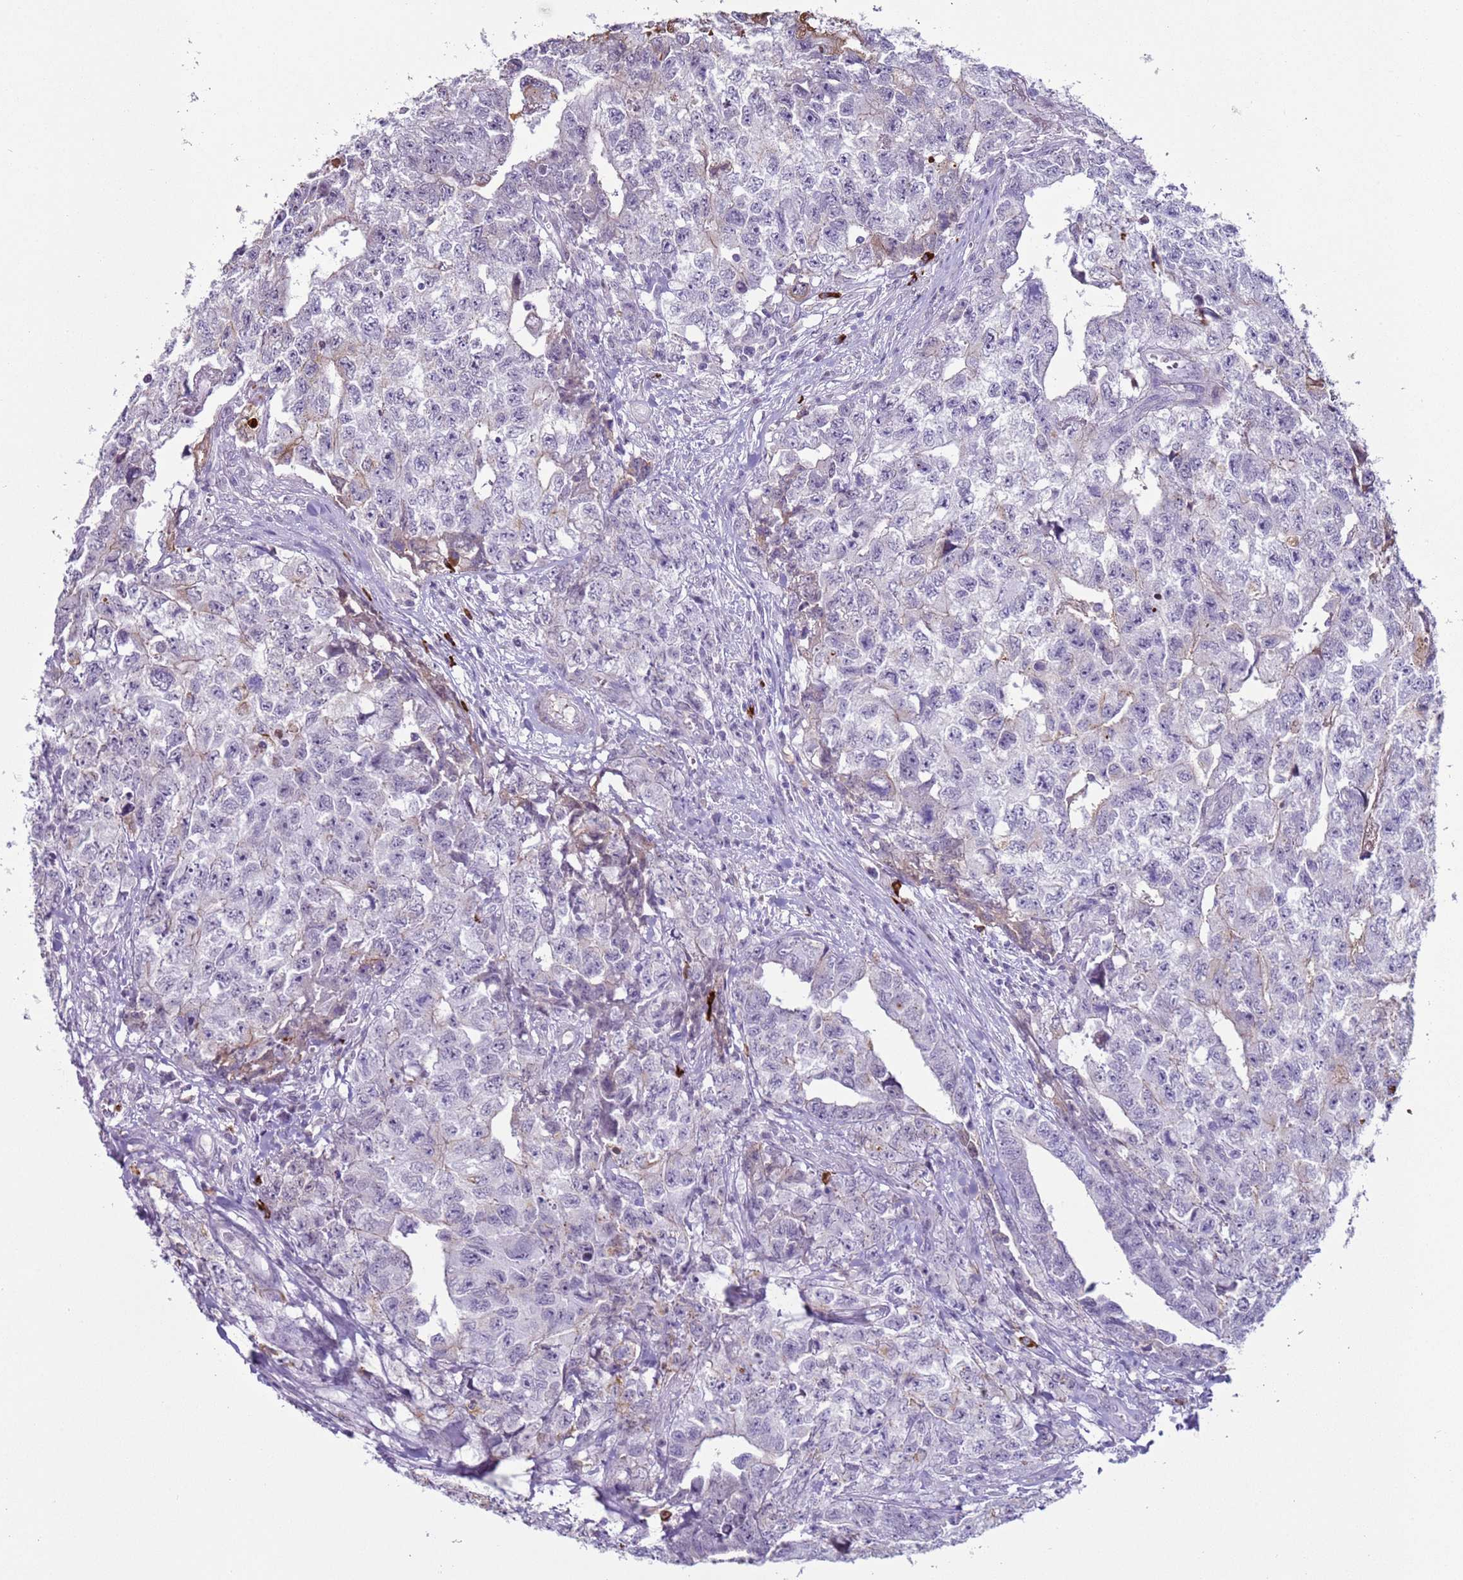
{"staining": {"intensity": "negative", "quantity": "none", "location": "none"}, "tissue": "testis cancer", "cell_type": "Tumor cells", "image_type": "cancer", "snomed": [{"axis": "morphology", "description": "Carcinoma, Embryonal, NOS"}, {"axis": "topography", "description": "Testis"}], "caption": "There is no significant expression in tumor cells of testis embryonal carcinoma.", "gene": "NPAP1", "patient": {"sex": "male", "age": 31}}